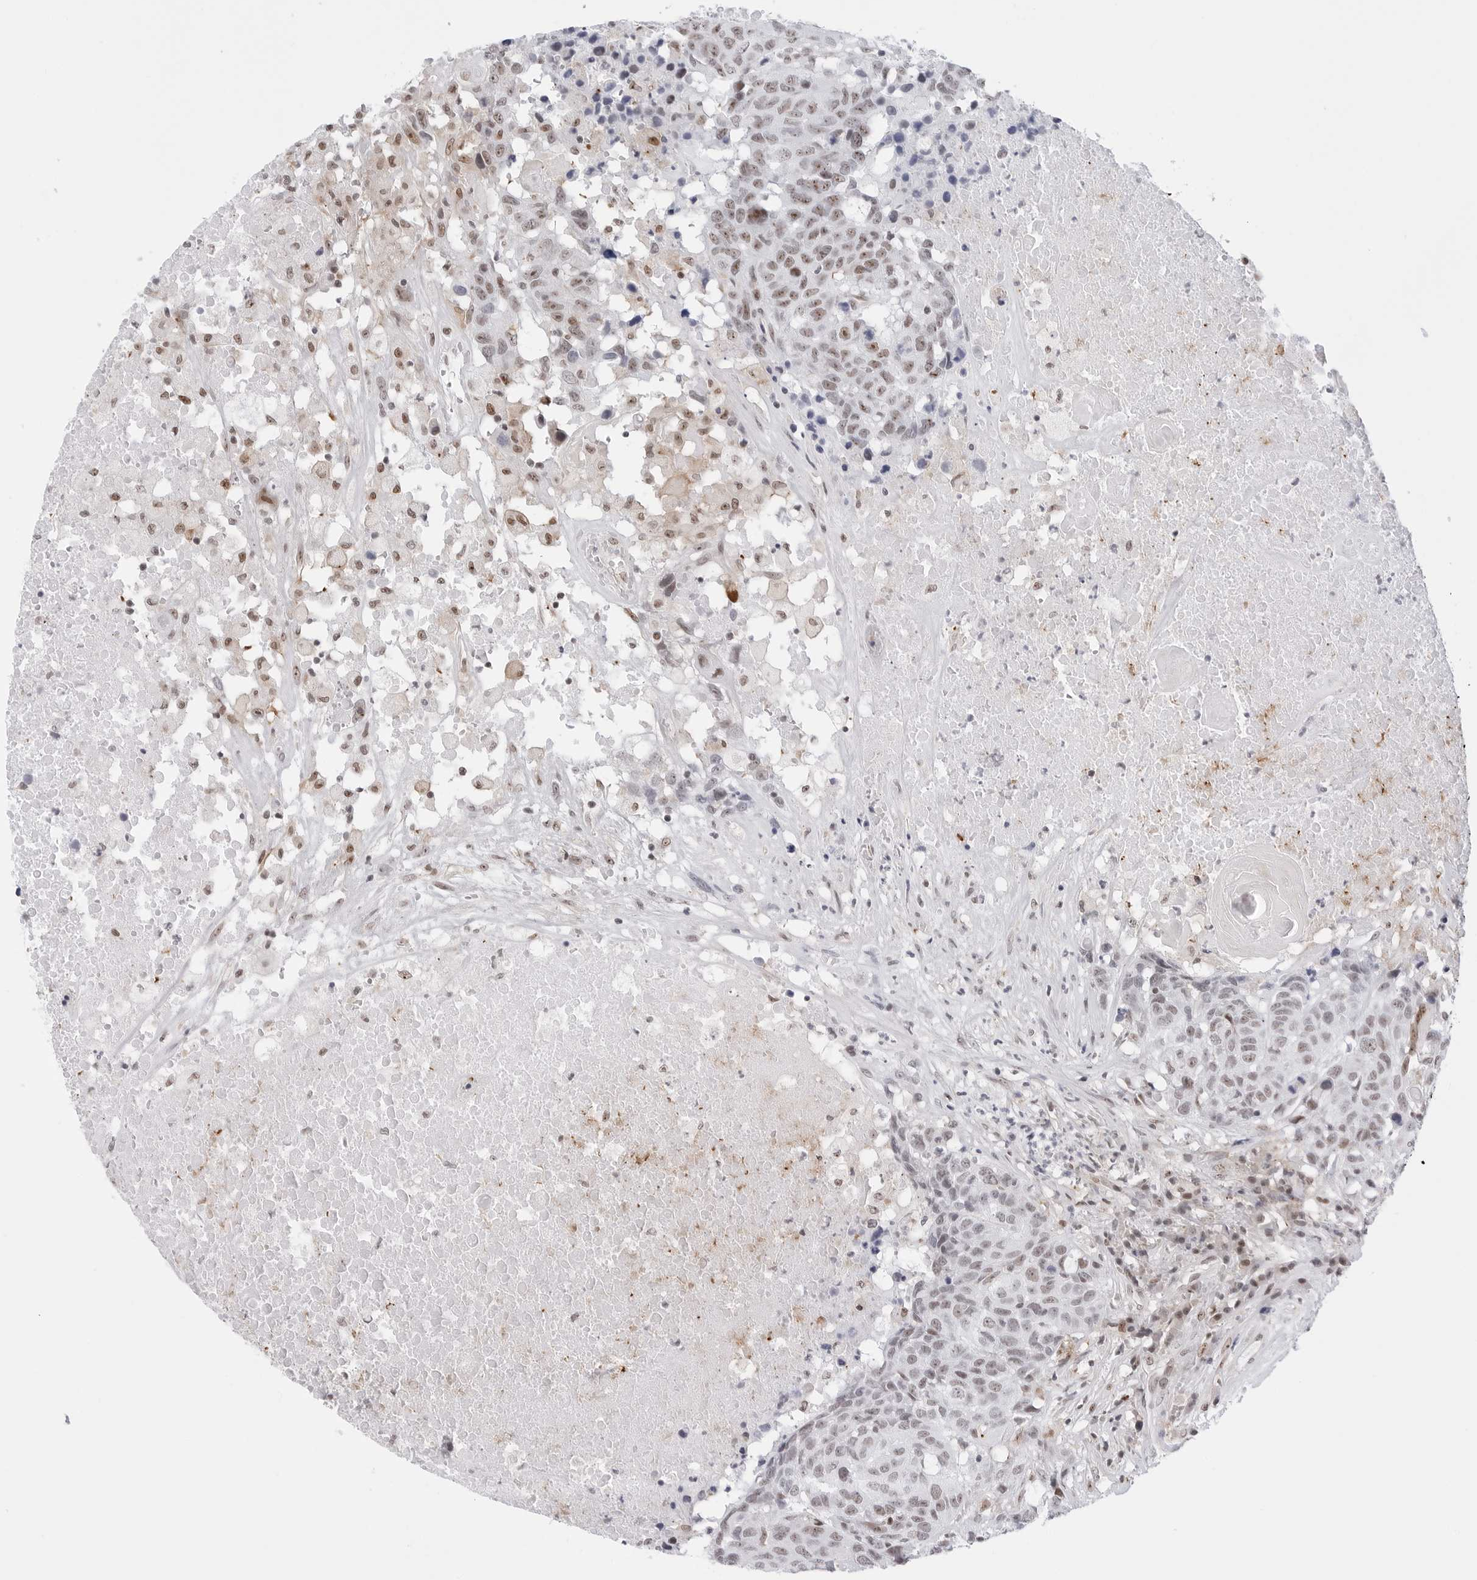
{"staining": {"intensity": "moderate", "quantity": "25%-75%", "location": "nuclear"}, "tissue": "head and neck cancer", "cell_type": "Tumor cells", "image_type": "cancer", "snomed": [{"axis": "morphology", "description": "Squamous cell carcinoma, NOS"}, {"axis": "topography", "description": "Head-Neck"}], "caption": "Squamous cell carcinoma (head and neck) stained for a protein (brown) reveals moderate nuclear positive expression in about 25%-75% of tumor cells.", "gene": "C1orf162", "patient": {"sex": "male", "age": 66}}